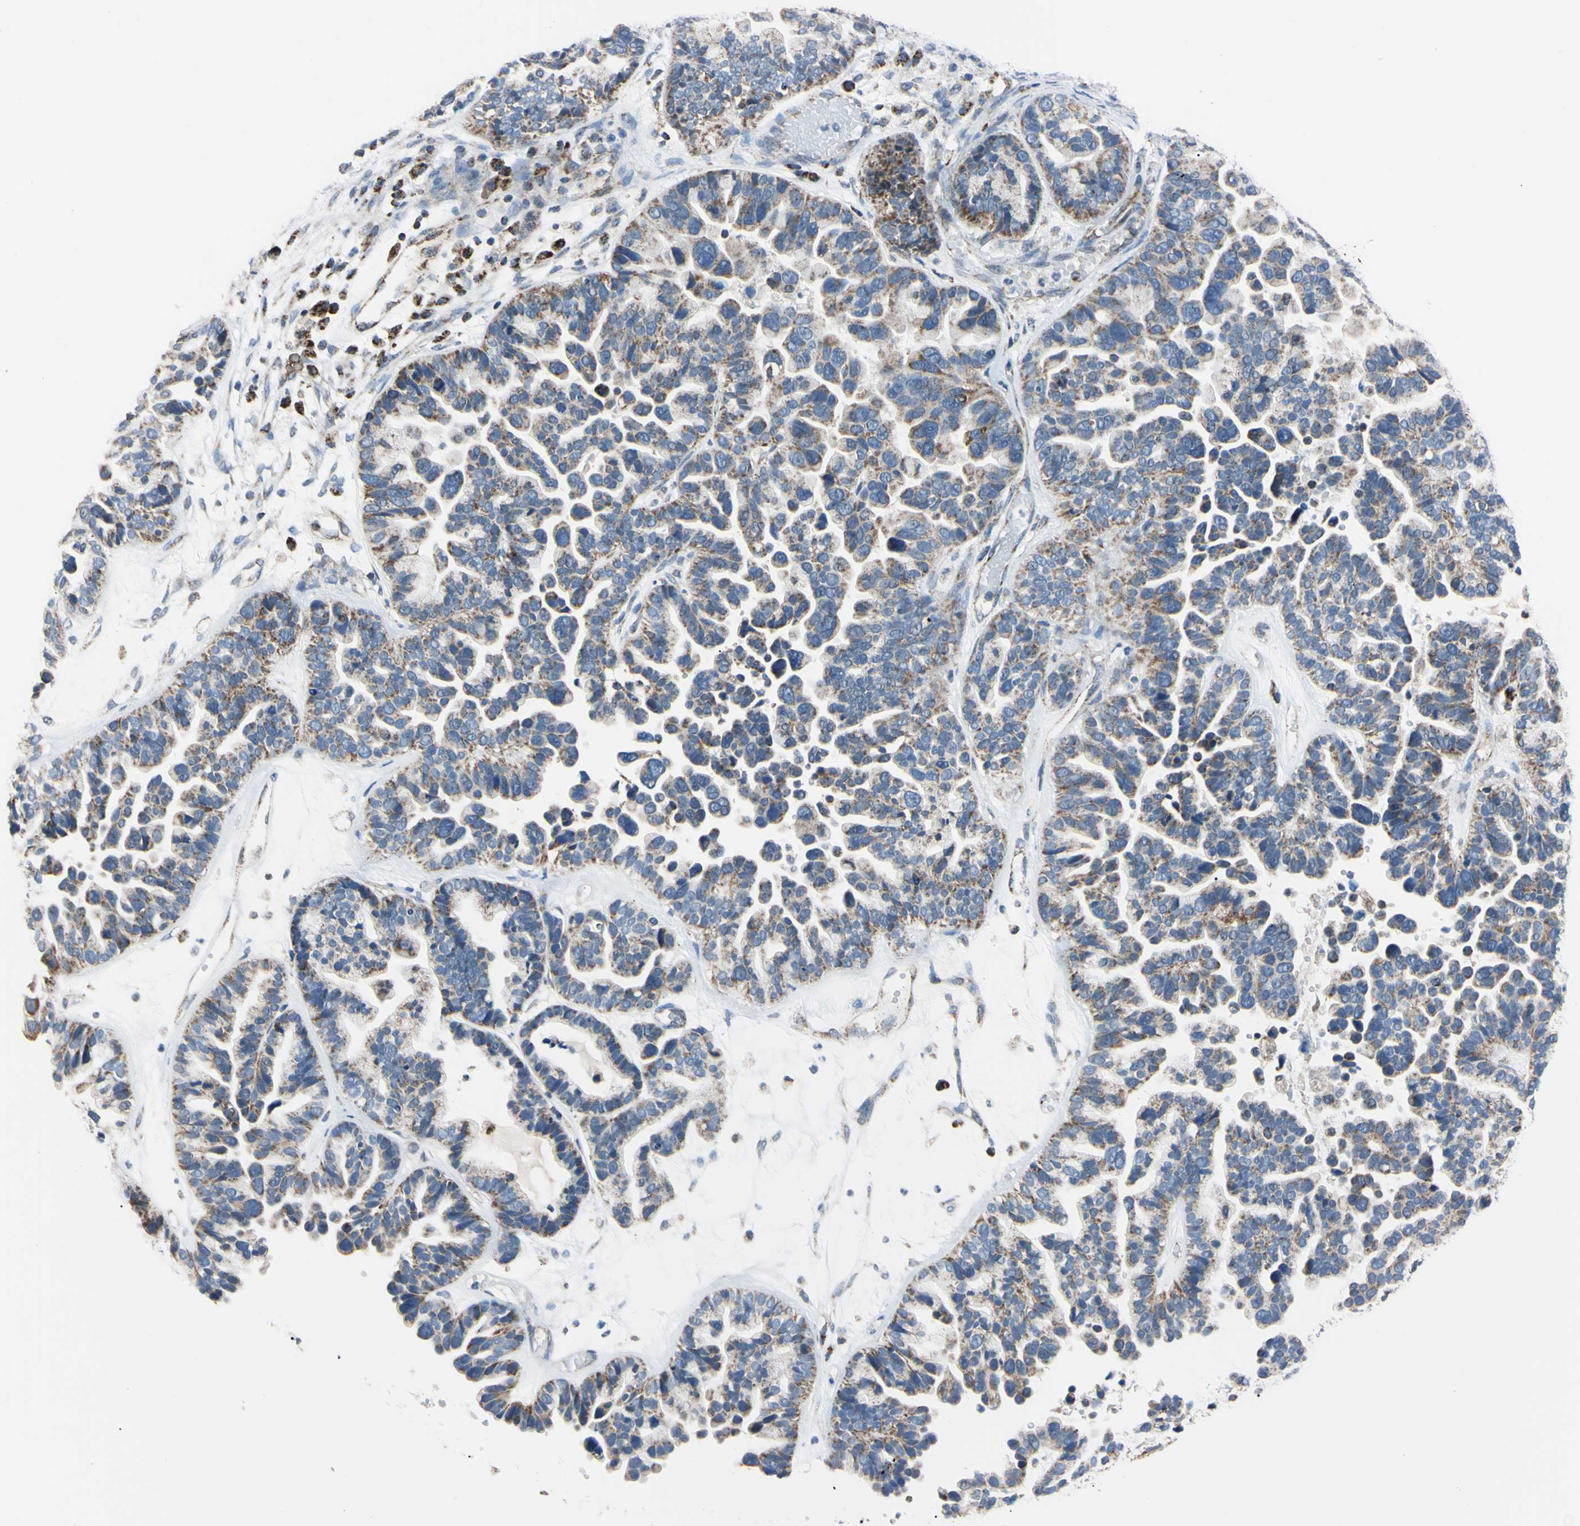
{"staining": {"intensity": "moderate", "quantity": "25%-75%", "location": "cytoplasmic/membranous"}, "tissue": "ovarian cancer", "cell_type": "Tumor cells", "image_type": "cancer", "snomed": [{"axis": "morphology", "description": "Cystadenocarcinoma, serous, NOS"}, {"axis": "topography", "description": "Ovary"}], "caption": "Immunohistochemistry (IHC) image of neoplastic tissue: human serous cystadenocarcinoma (ovarian) stained using IHC shows medium levels of moderate protein expression localized specifically in the cytoplasmic/membranous of tumor cells, appearing as a cytoplasmic/membranous brown color.", "gene": "CLPP", "patient": {"sex": "female", "age": 56}}